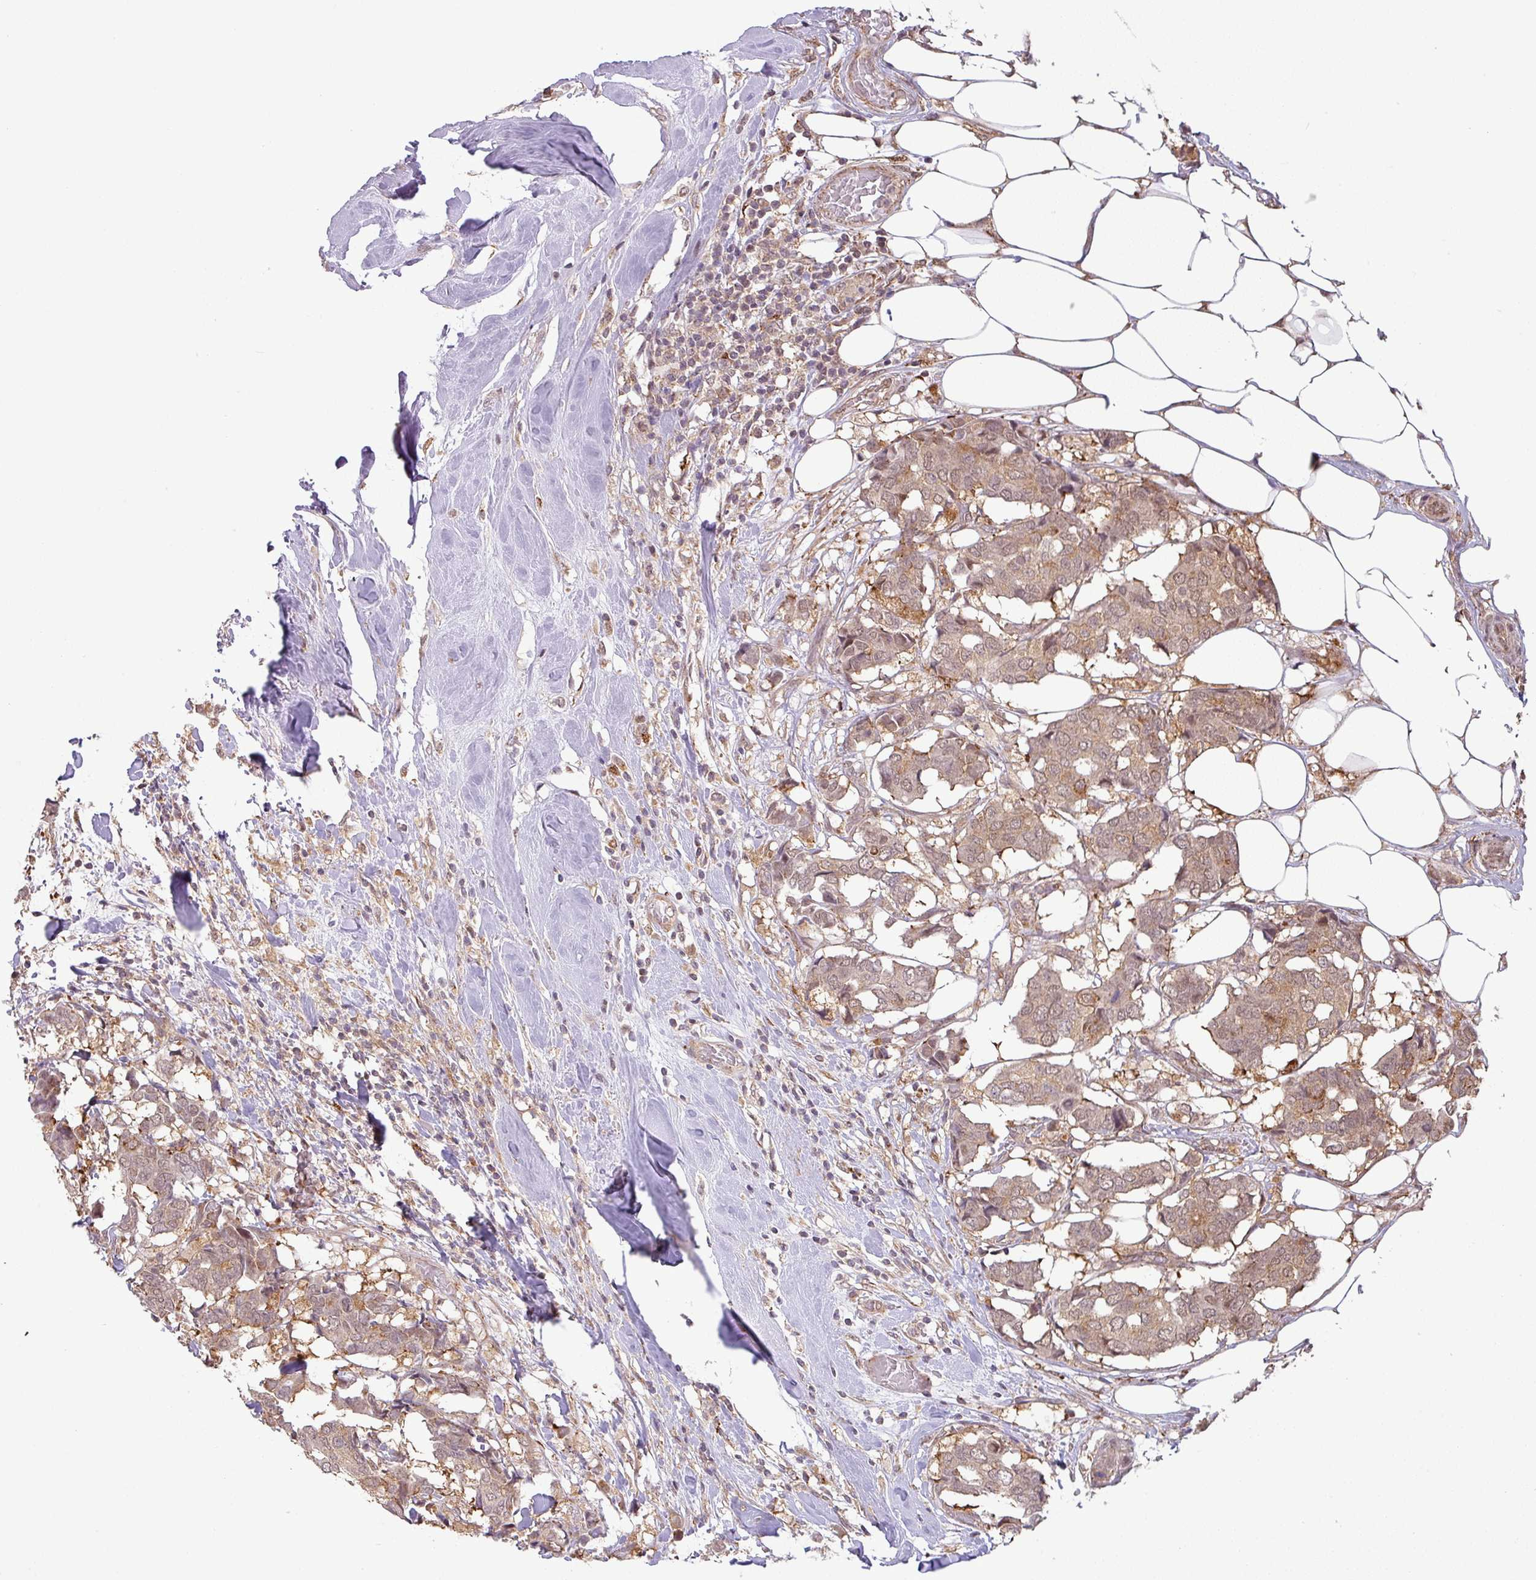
{"staining": {"intensity": "weak", "quantity": ">75%", "location": "cytoplasmic/membranous"}, "tissue": "breast cancer", "cell_type": "Tumor cells", "image_type": "cancer", "snomed": [{"axis": "morphology", "description": "Duct carcinoma"}, {"axis": "topography", "description": "Breast"}], "caption": "About >75% of tumor cells in human breast cancer (intraductal carcinoma) display weak cytoplasmic/membranous protein expression as visualized by brown immunohistochemical staining.", "gene": "GALNT12", "patient": {"sex": "female", "age": 75}}